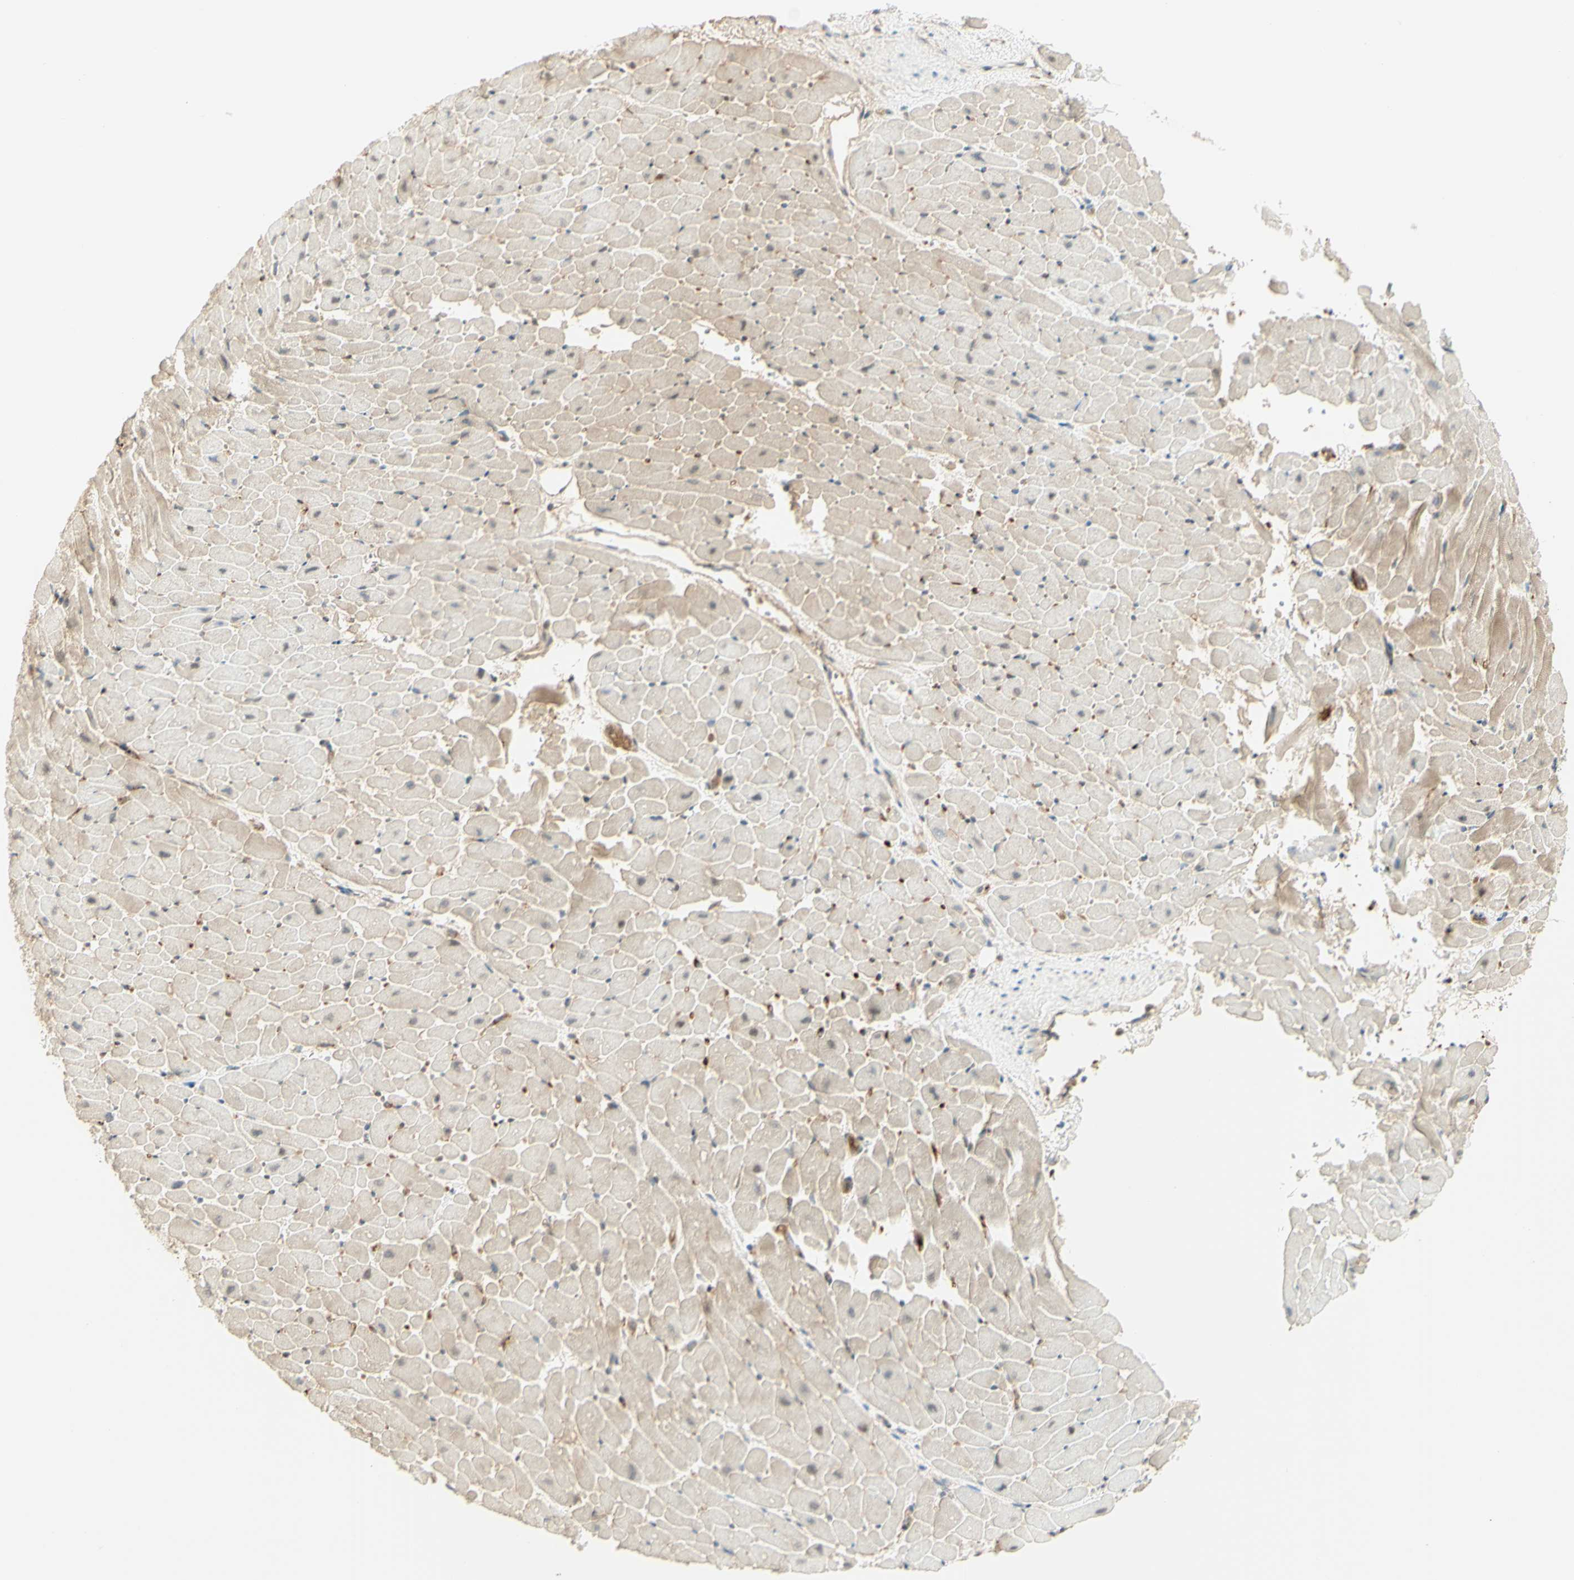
{"staining": {"intensity": "weak", "quantity": "<25%", "location": "cytoplasmic/membranous"}, "tissue": "heart muscle", "cell_type": "Cardiomyocytes", "image_type": "normal", "snomed": [{"axis": "morphology", "description": "Normal tissue, NOS"}, {"axis": "topography", "description": "Heart"}], "caption": "Cardiomyocytes show no significant staining in benign heart muscle.", "gene": "ANGPT2", "patient": {"sex": "male", "age": 45}}